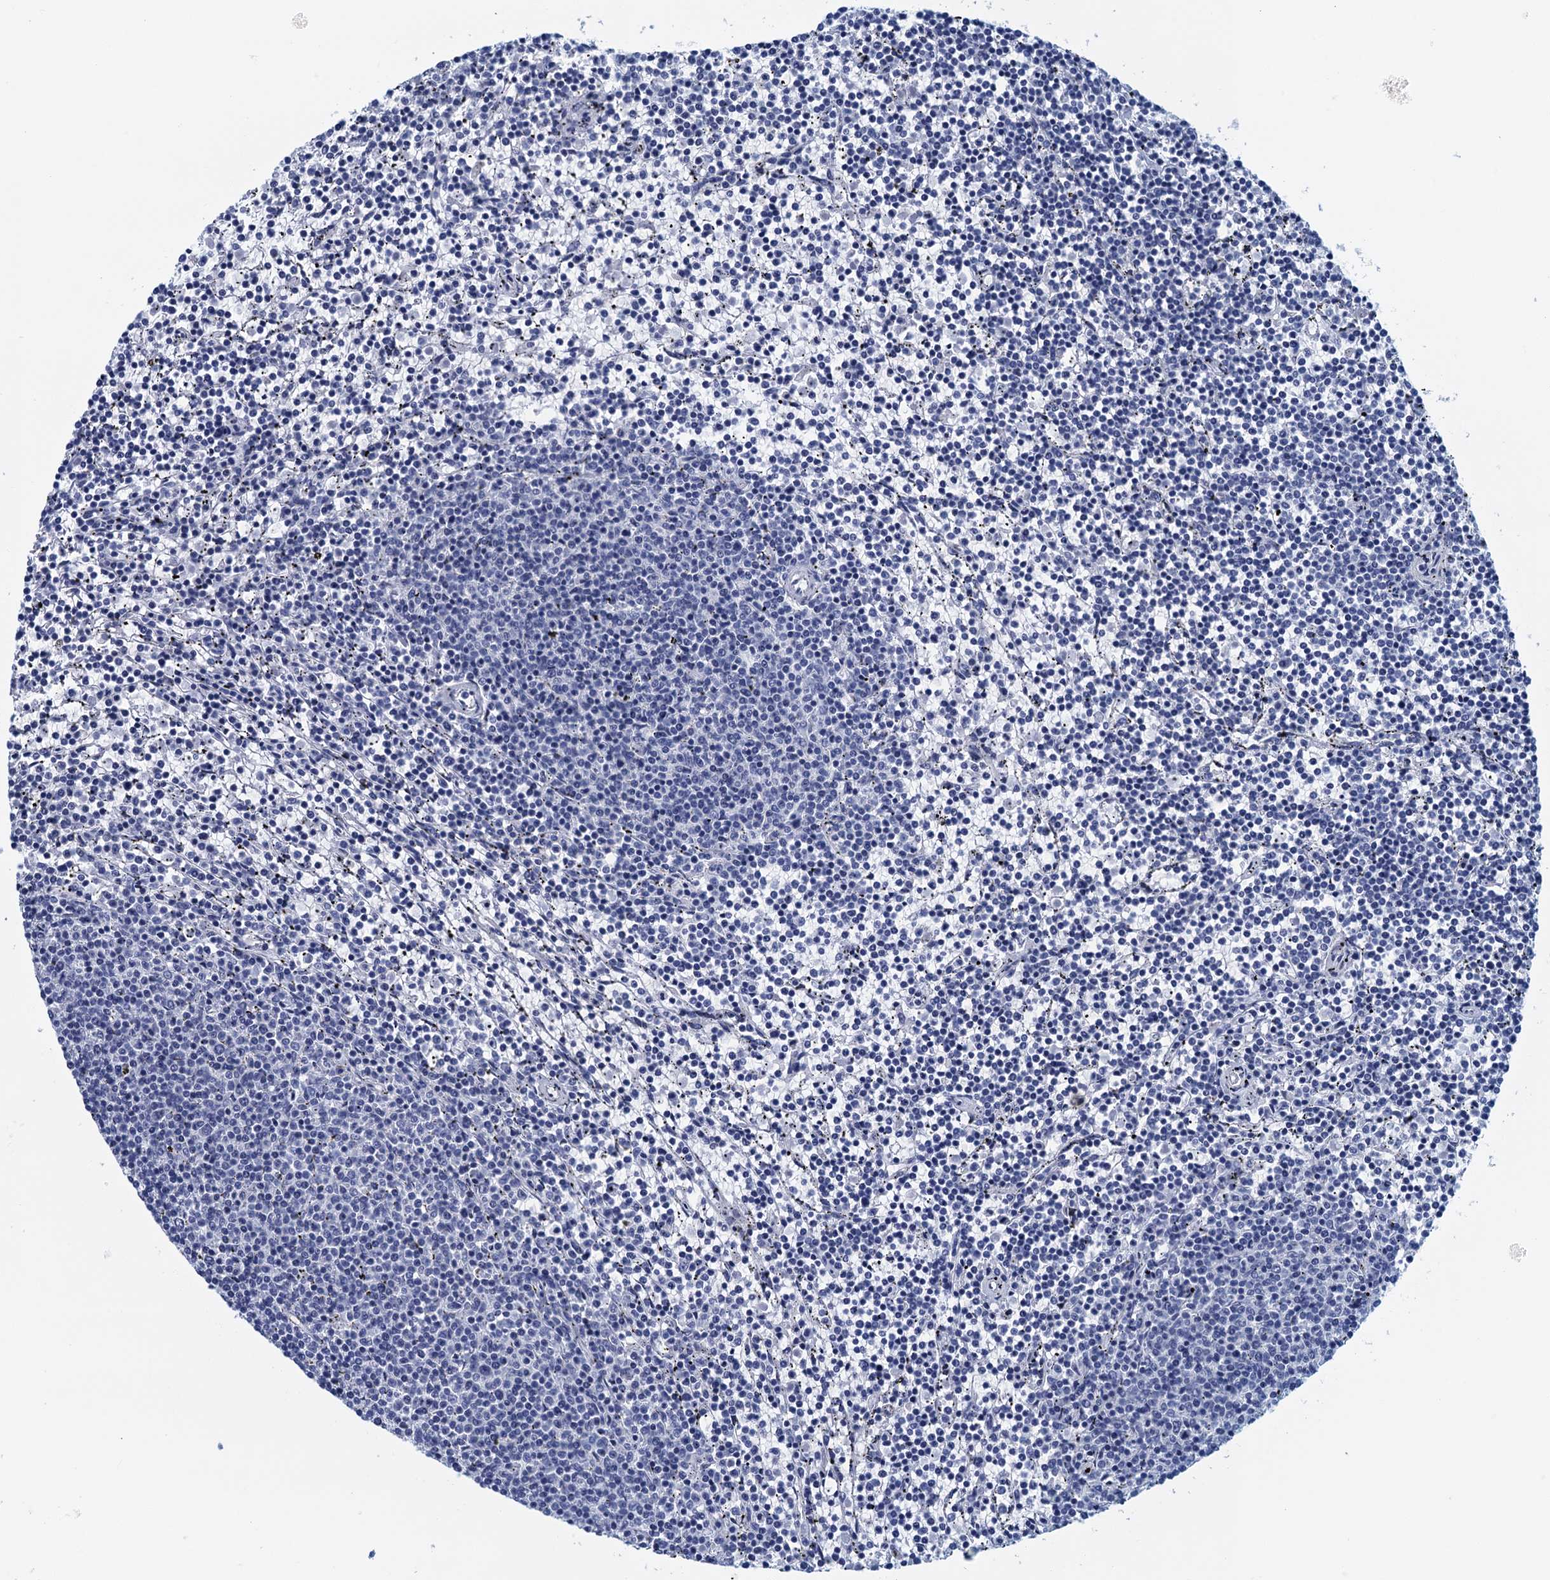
{"staining": {"intensity": "negative", "quantity": "none", "location": "none"}, "tissue": "lymphoma", "cell_type": "Tumor cells", "image_type": "cancer", "snomed": [{"axis": "morphology", "description": "Malignant lymphoma, non-Hodgkin's type, Low grade"}, {"axis": "topography", "description": "Spleen"}], "caption": "DAB immunohistochemical staining of human malignant lymphoma, non-Hodgkin's type (low-grade) shows no significant staining in tumor cells.", "gene": "CYP51A1", "patient": {"sex": "female", "age": 50}}